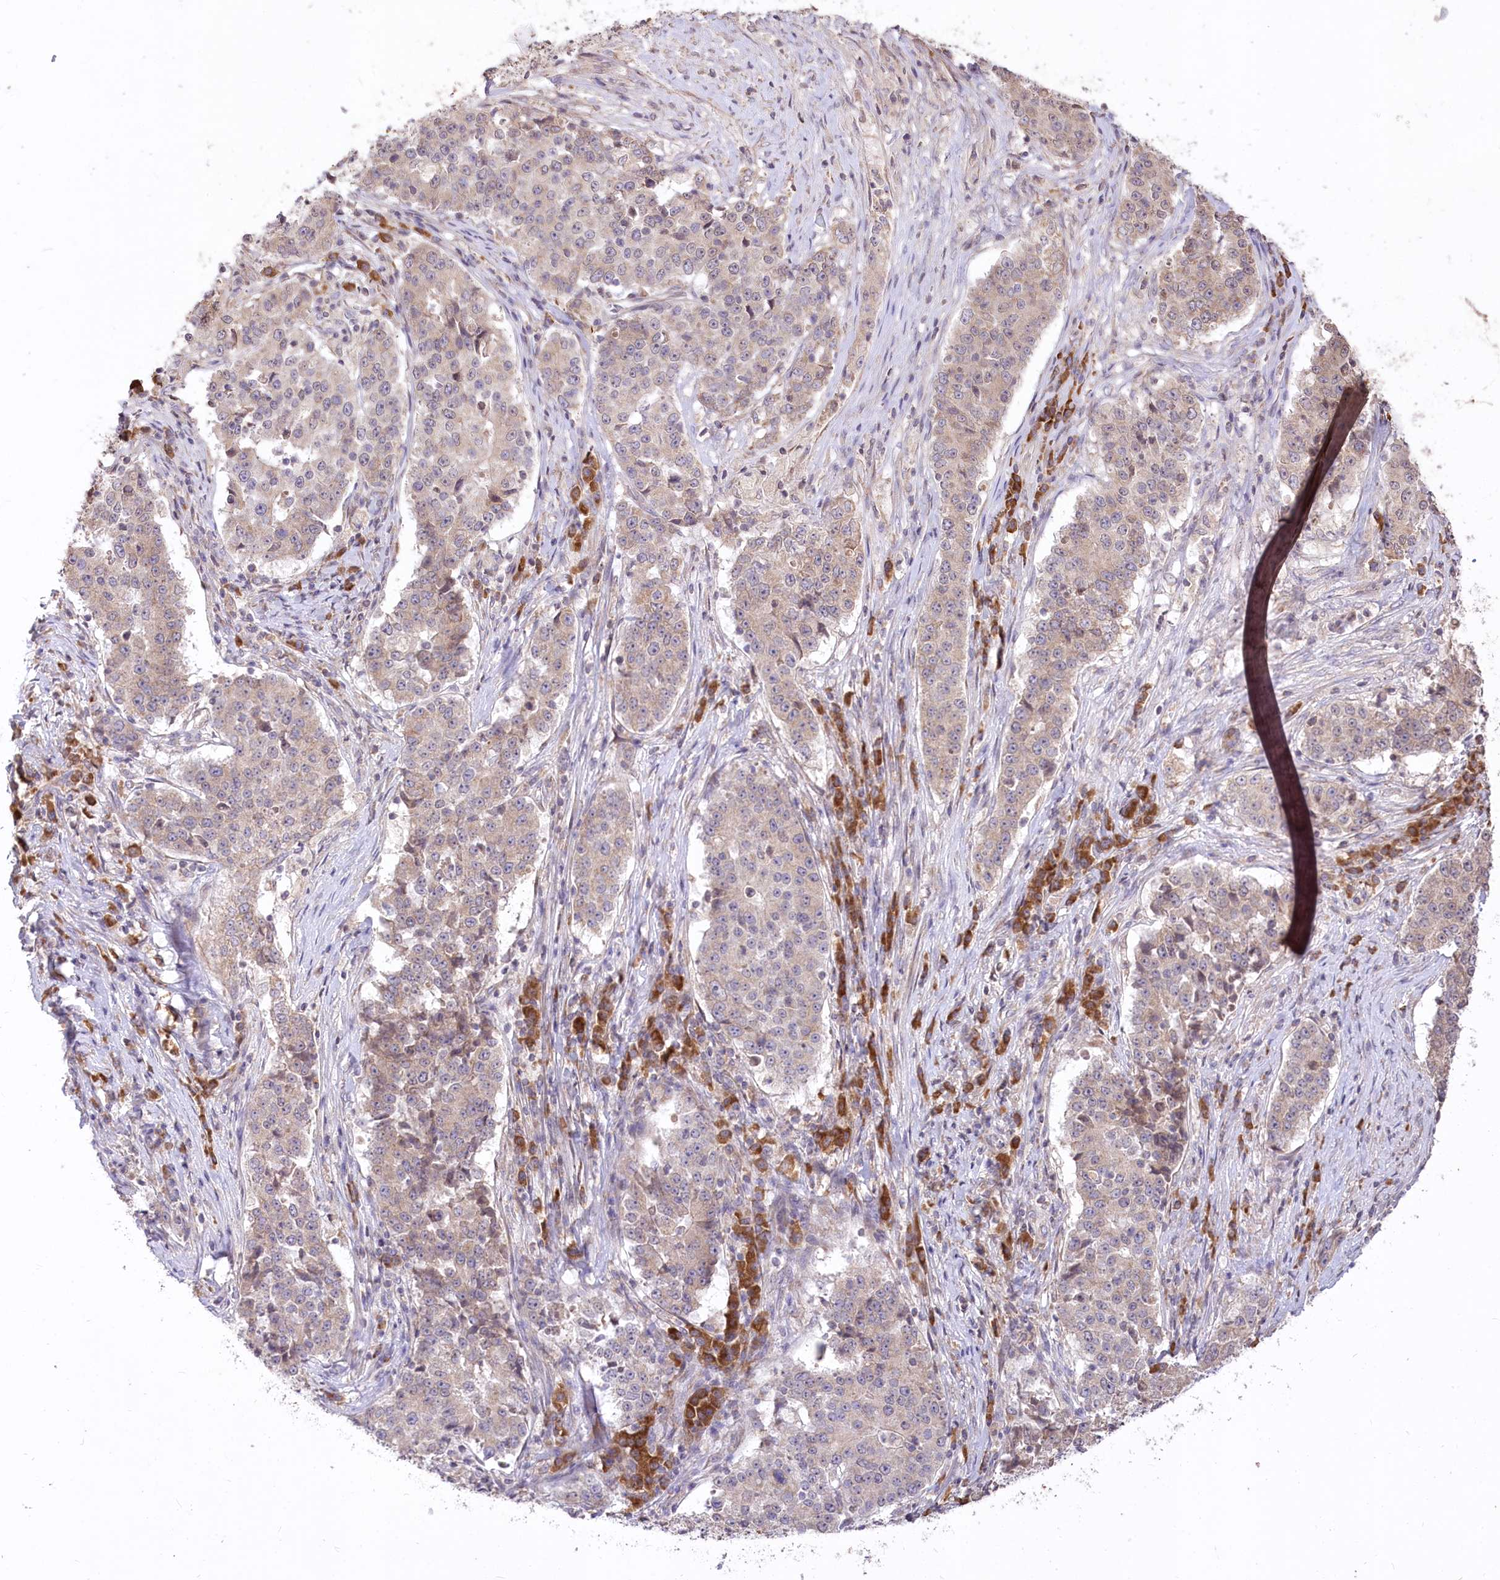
{"staining": {"intensity": "weak", "quantity": "25%-75%", "location": "cytoplasmic/membranous"}, "tissue": "stomach cancer", "cell_type": "Tumor cells", "image_type": "cancer", "snomed": [{"axis": "morphology", "description": "Adenocarcinoma, NOS"}, {"axis": "topography", "description": "Stomach"}], "caption": "Protein staining by immunohistochemistry demonstrates weak cytoplasmic/membranous positivity in approximately 25%-75% of tumor cells in stomach cancer.", "gene": "STT3B", "patient": {"sex": "male", "age": 59}}